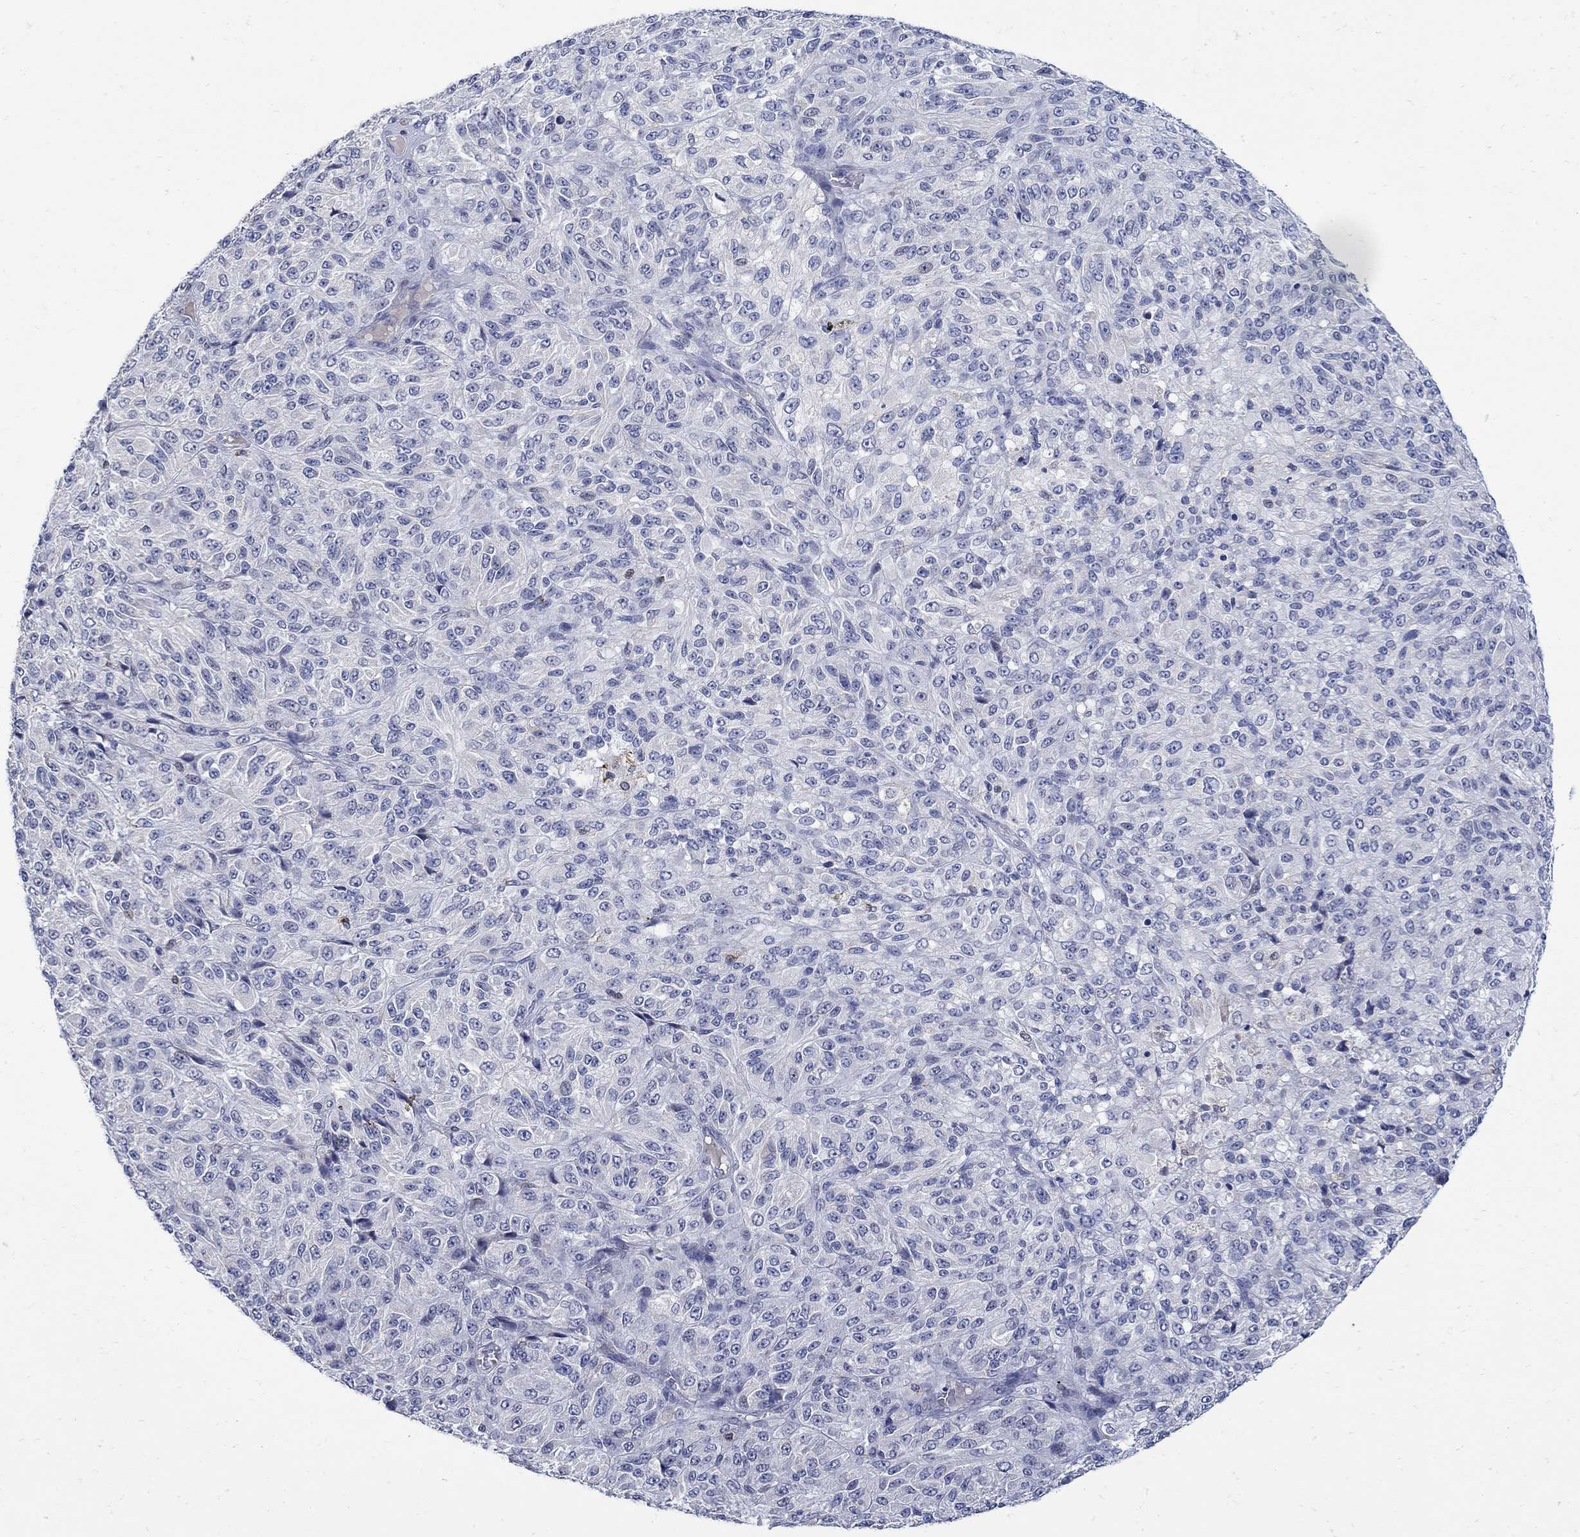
{"staining": {"intensity": "negative", "quantity": "none", "location": "none"}, "tissue": "melanoma", "cell_type": "Tumor cells", "image_type": "cancer", "snomed": [{"axis": "morphology", "description": "Malignant melanoma, Metastatic site"}, {"axis": "topography", "description": "Brain"}], "caption": "DAB (3,3'-diaminobenzidine) immunohistochemical staining of human melanoma demonstrates no significant positivity in tumor cells.", "gene": "TGM2", "patient": {"sex": "female", "age": 56}}